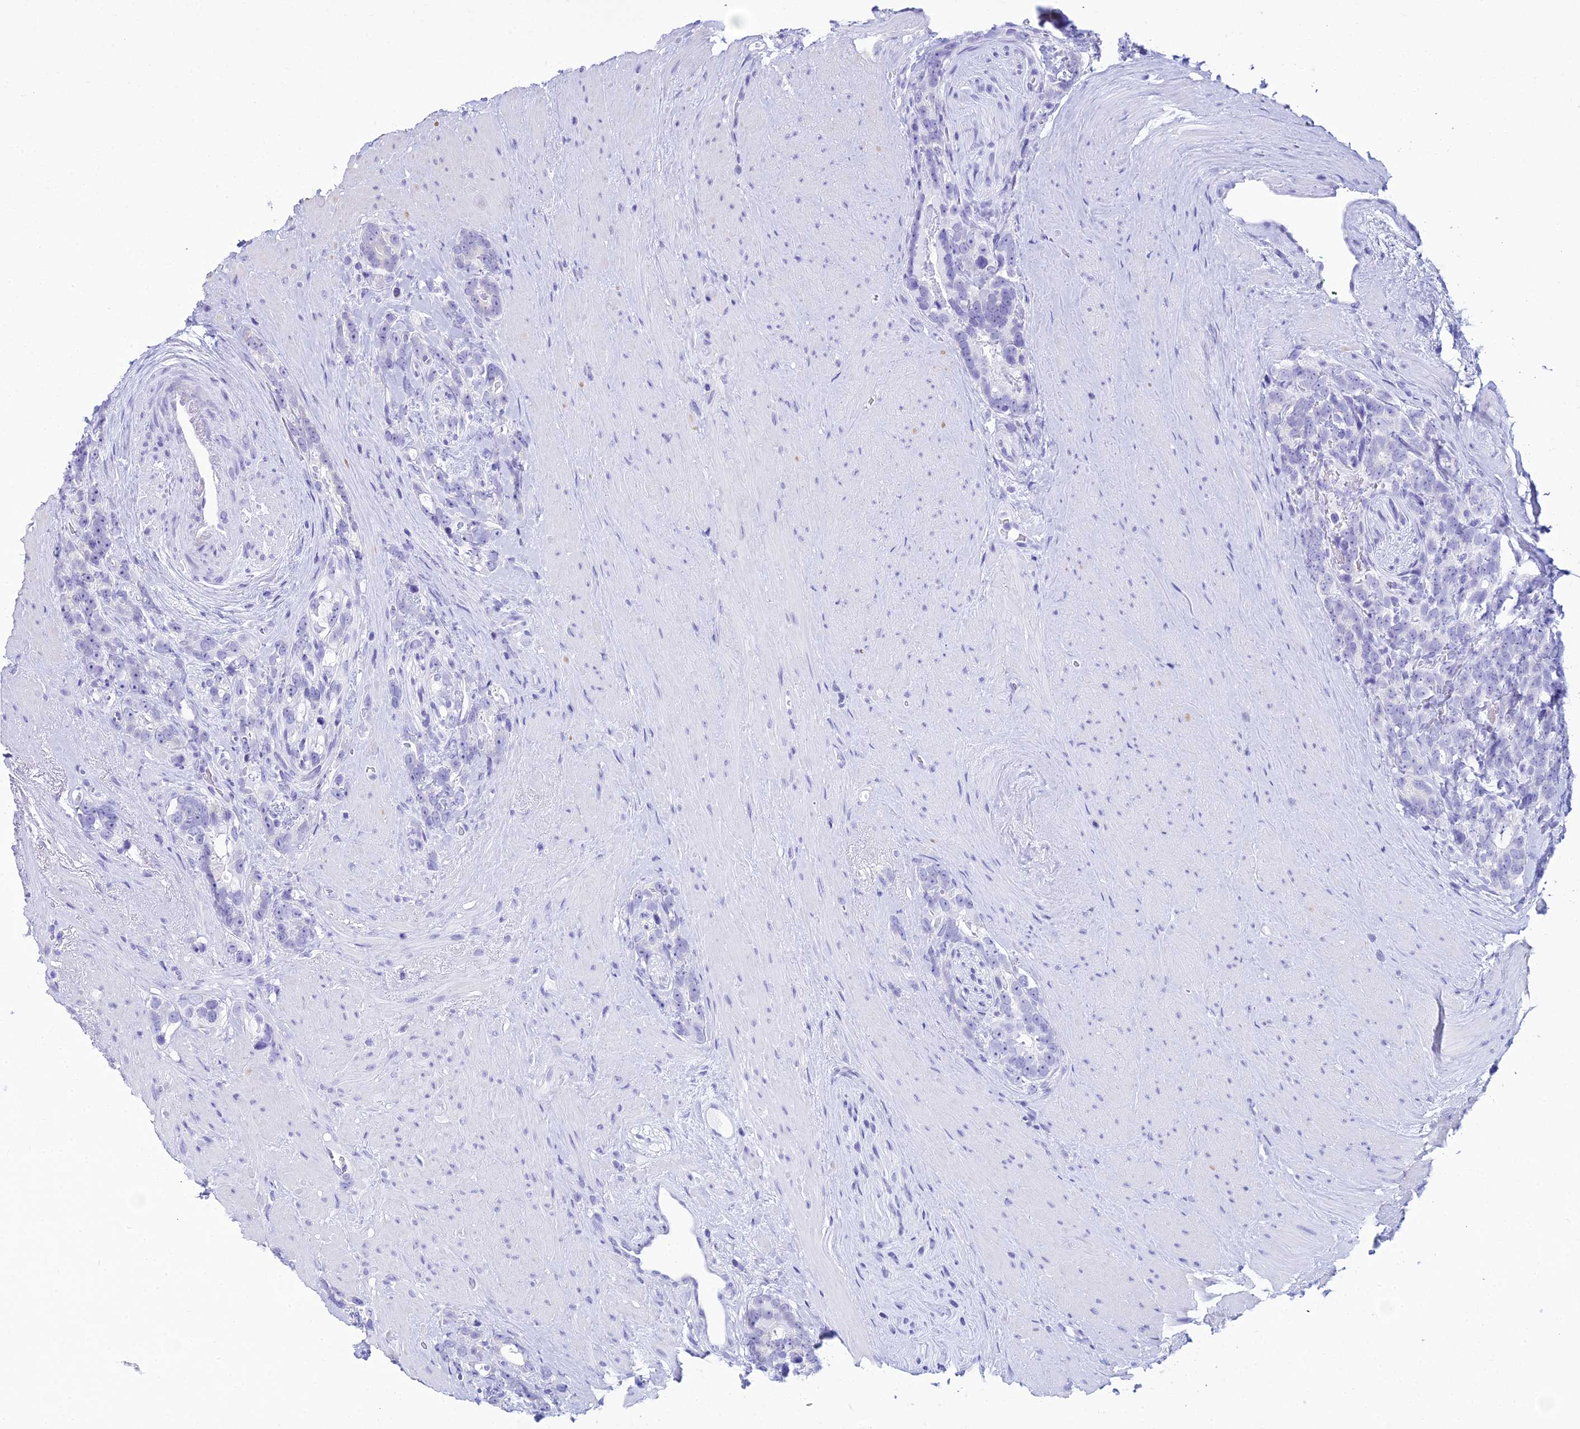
{"staining": {"intensity": "negative", "quantity": "none", "location": "none"}, "tissue": "prostate cancer", "cell_type": "Tumor cells", "image_type": "cancer", "snomed": [{"axis": "morphology", "description": "Adenocarcinoma, High grade"}, {"axis": "topography", "description": "Prostate"}], "caption": "Tumor cells show no significant positivity in adenocarcinoma (high-grade) (prostate).", "gene": "ZMIZ1", "patient": {"sex": "male", "age": 74}}